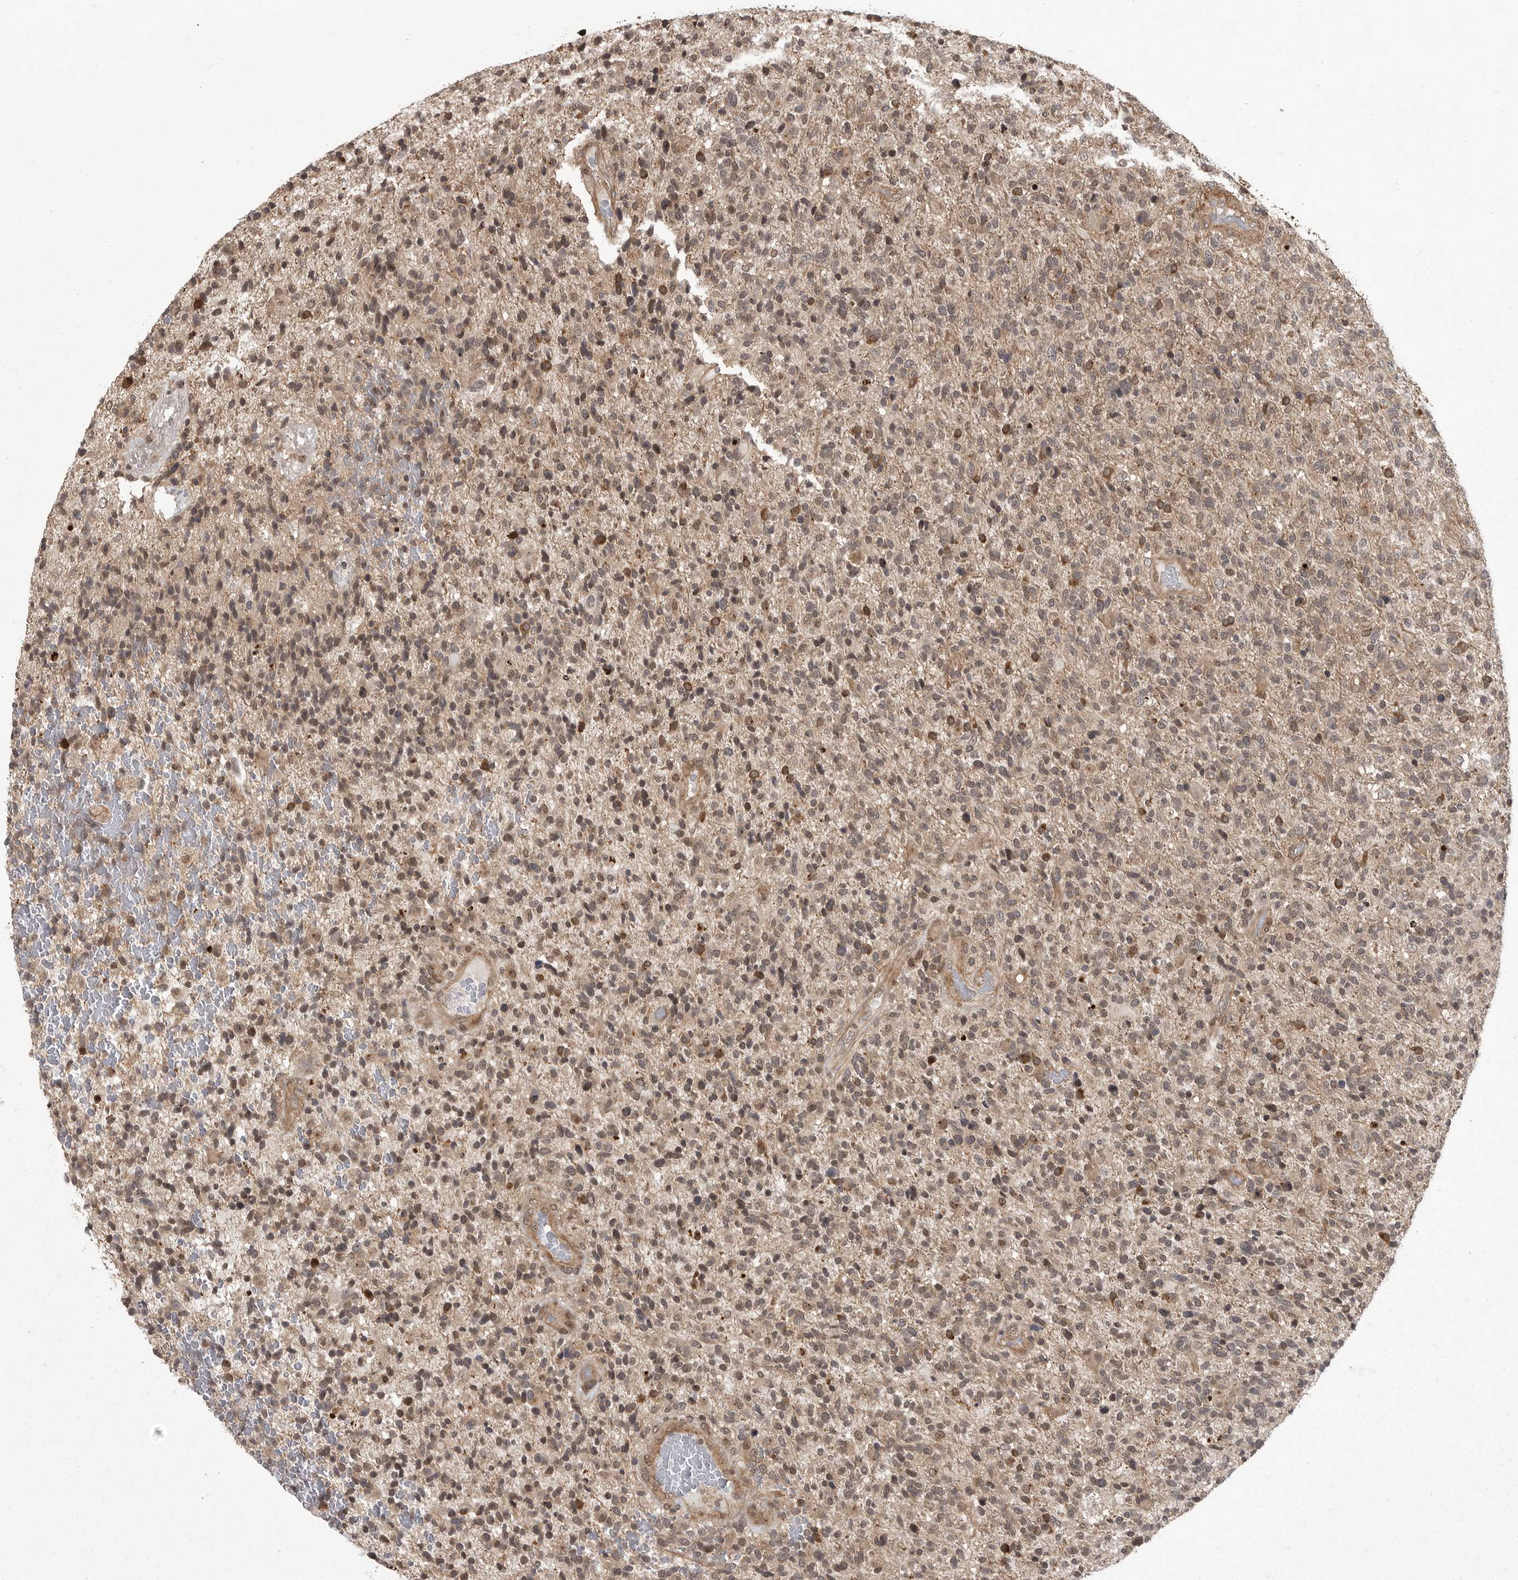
{"staining": {"intensity": "weak", "quantity": ">75%", "location": "cytoplasmic/membranous"}, "tissue": "glioma", "cell_type": "Tumor cells", "image_type": "cancer", "snomed": [{"axis": "morphology", "description": "Glioma, malignant, High grade"}, {"axis": "topography", "description": "Brain"}], "caption": "A brown stain highlights weak cytoplasmic/membranous positivity of a protein in human glioma tumor cells.", "gene": "DNAJC8", "patient": {"sex": "male", "age": 72}}